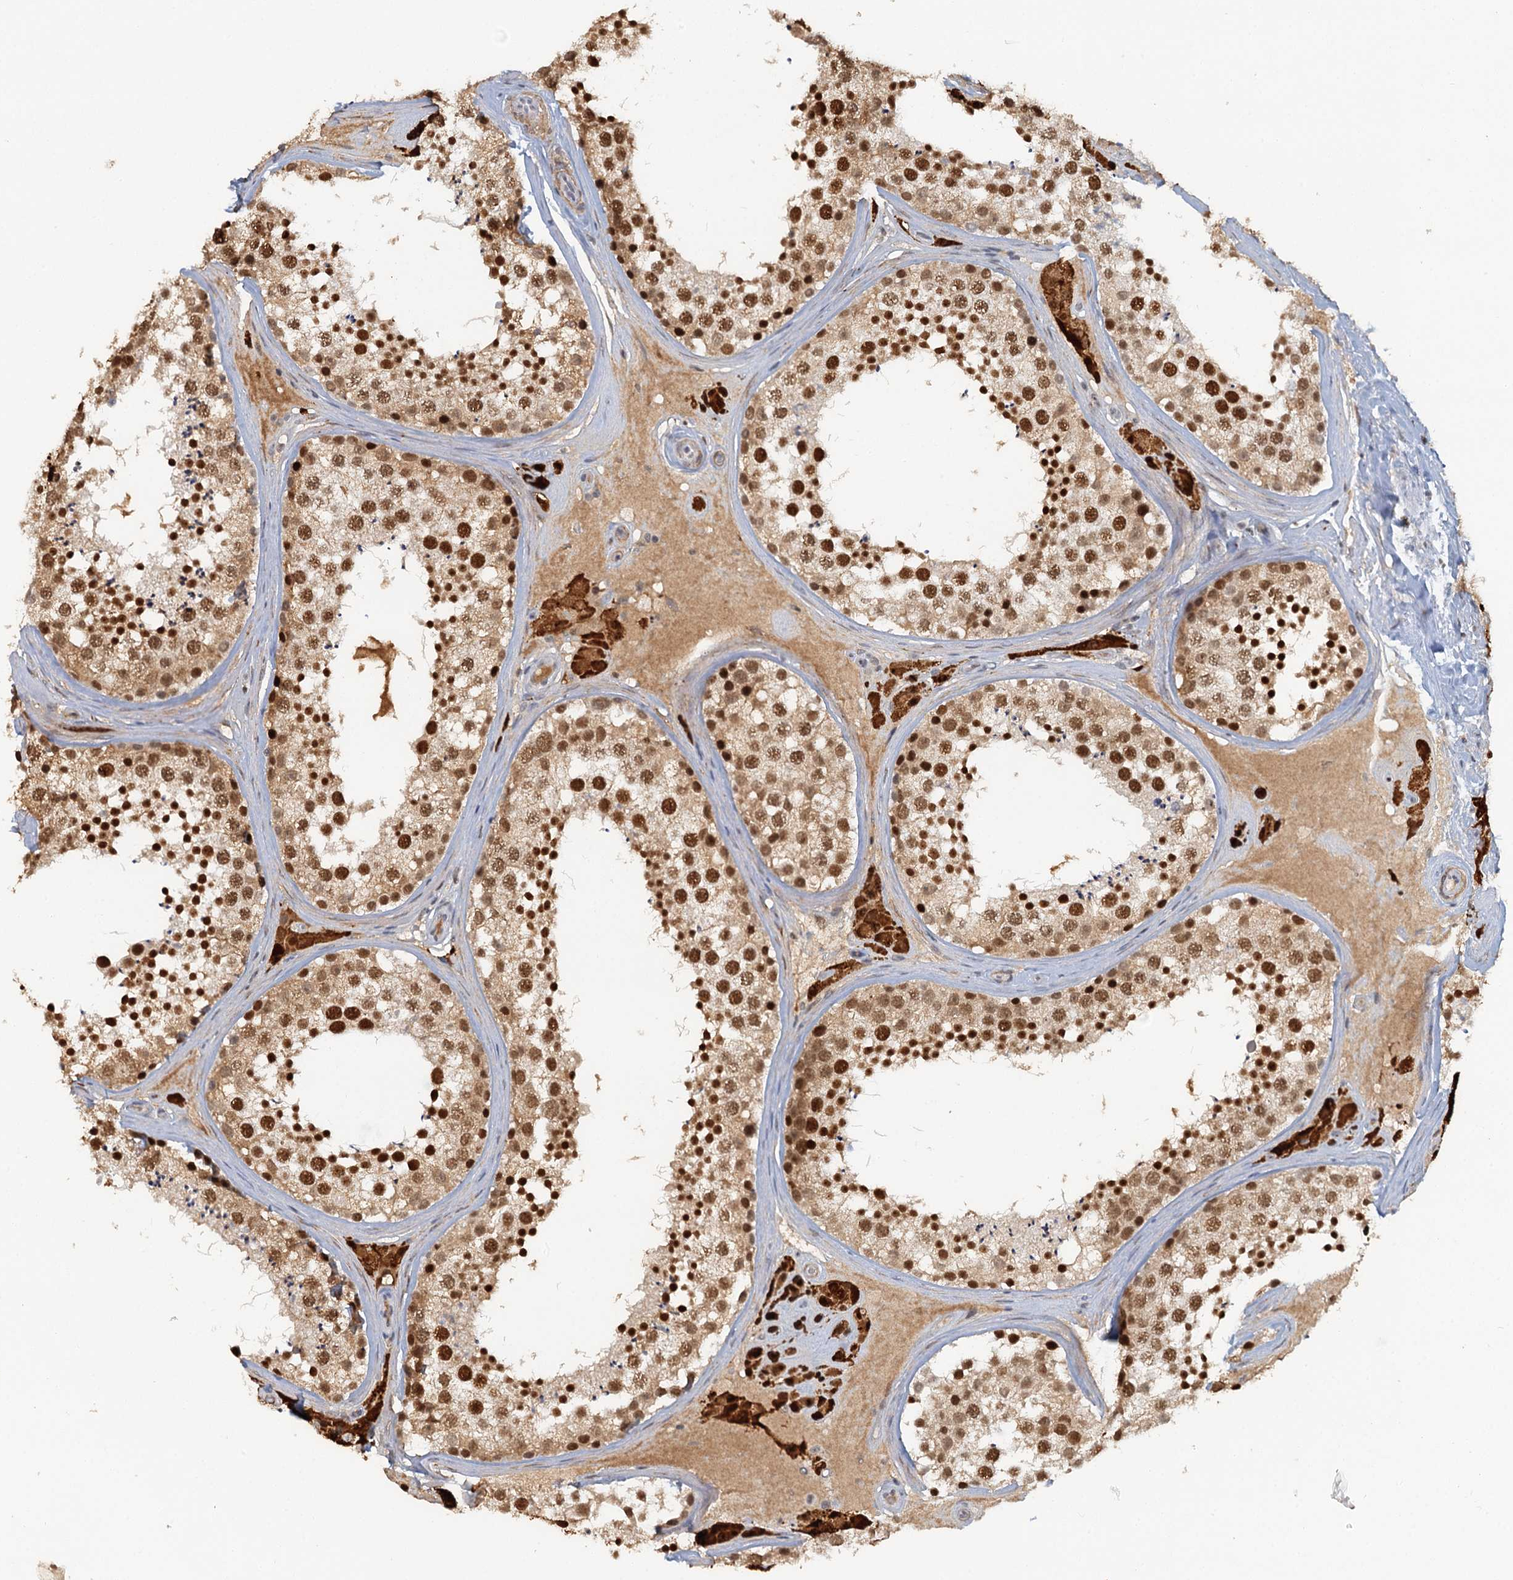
{"staining": {"intensity": "strong", "quantity": ">75%", "location": "nuclear"}, "tissue": "testis", "cell_type": "Cells in seminiferous ducts", "image_type": "normal", "snomed": [{"axis": "morphology", "description": "Normal tissue, NOS"}, {"axis": "topography", "description": "Testis"}], "caption": "The photomicrograph reveals a brown stain indicating the presence of a protein in the nuclear of cells in seminiferous ducts in testis.", "gene": "GPATCH11", "patient": {"sex": "male", "age": 46}}